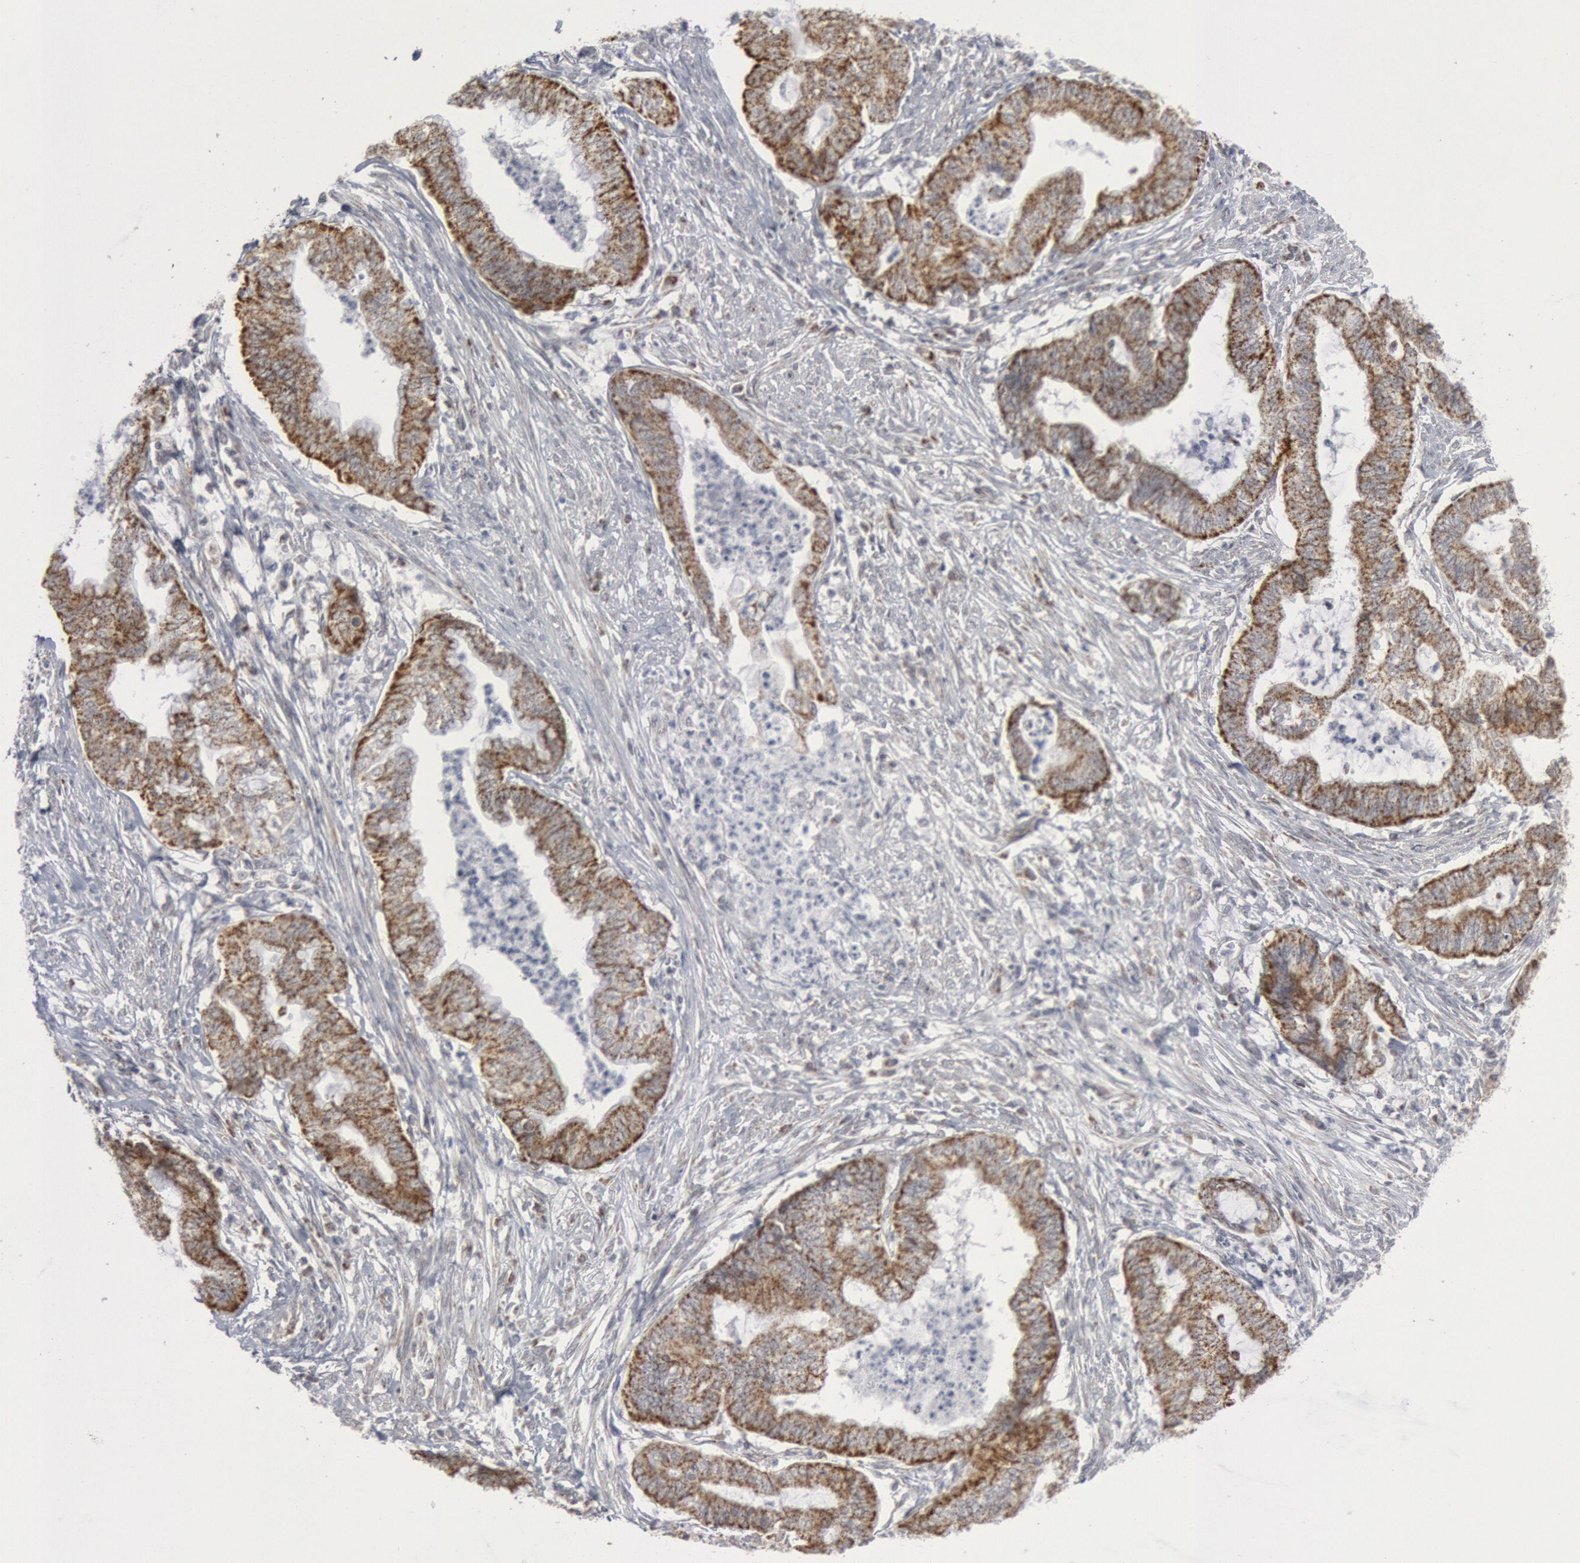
{"staining": {"intensity": "moderate", "quantity": "25%-75%", "location": "cytoplasmic/membranous"}, "tissue": "endometrial cancer", "cell_type": "Tumor cells", "image_type": "cancer", "snomed": [{"axis": "morphology", "description": "Necrosis, NOS"}, {"axis": "morphology", "description": "Adenocarcinoma, NOS"}, {"axis": "topography", "description": "Endometrium"}], "caption": "High-magnification brightfield microscopy of endometrial cancer stained with DAB (brown) and counterstained with hematoxylin (blue). tumor cells exhibit moderate cytoplasmic/membranous positivity is identified in approximately25%-75% of cells.", "gene": "CASP9", "patient": {"sex": "female", "age": 79}}